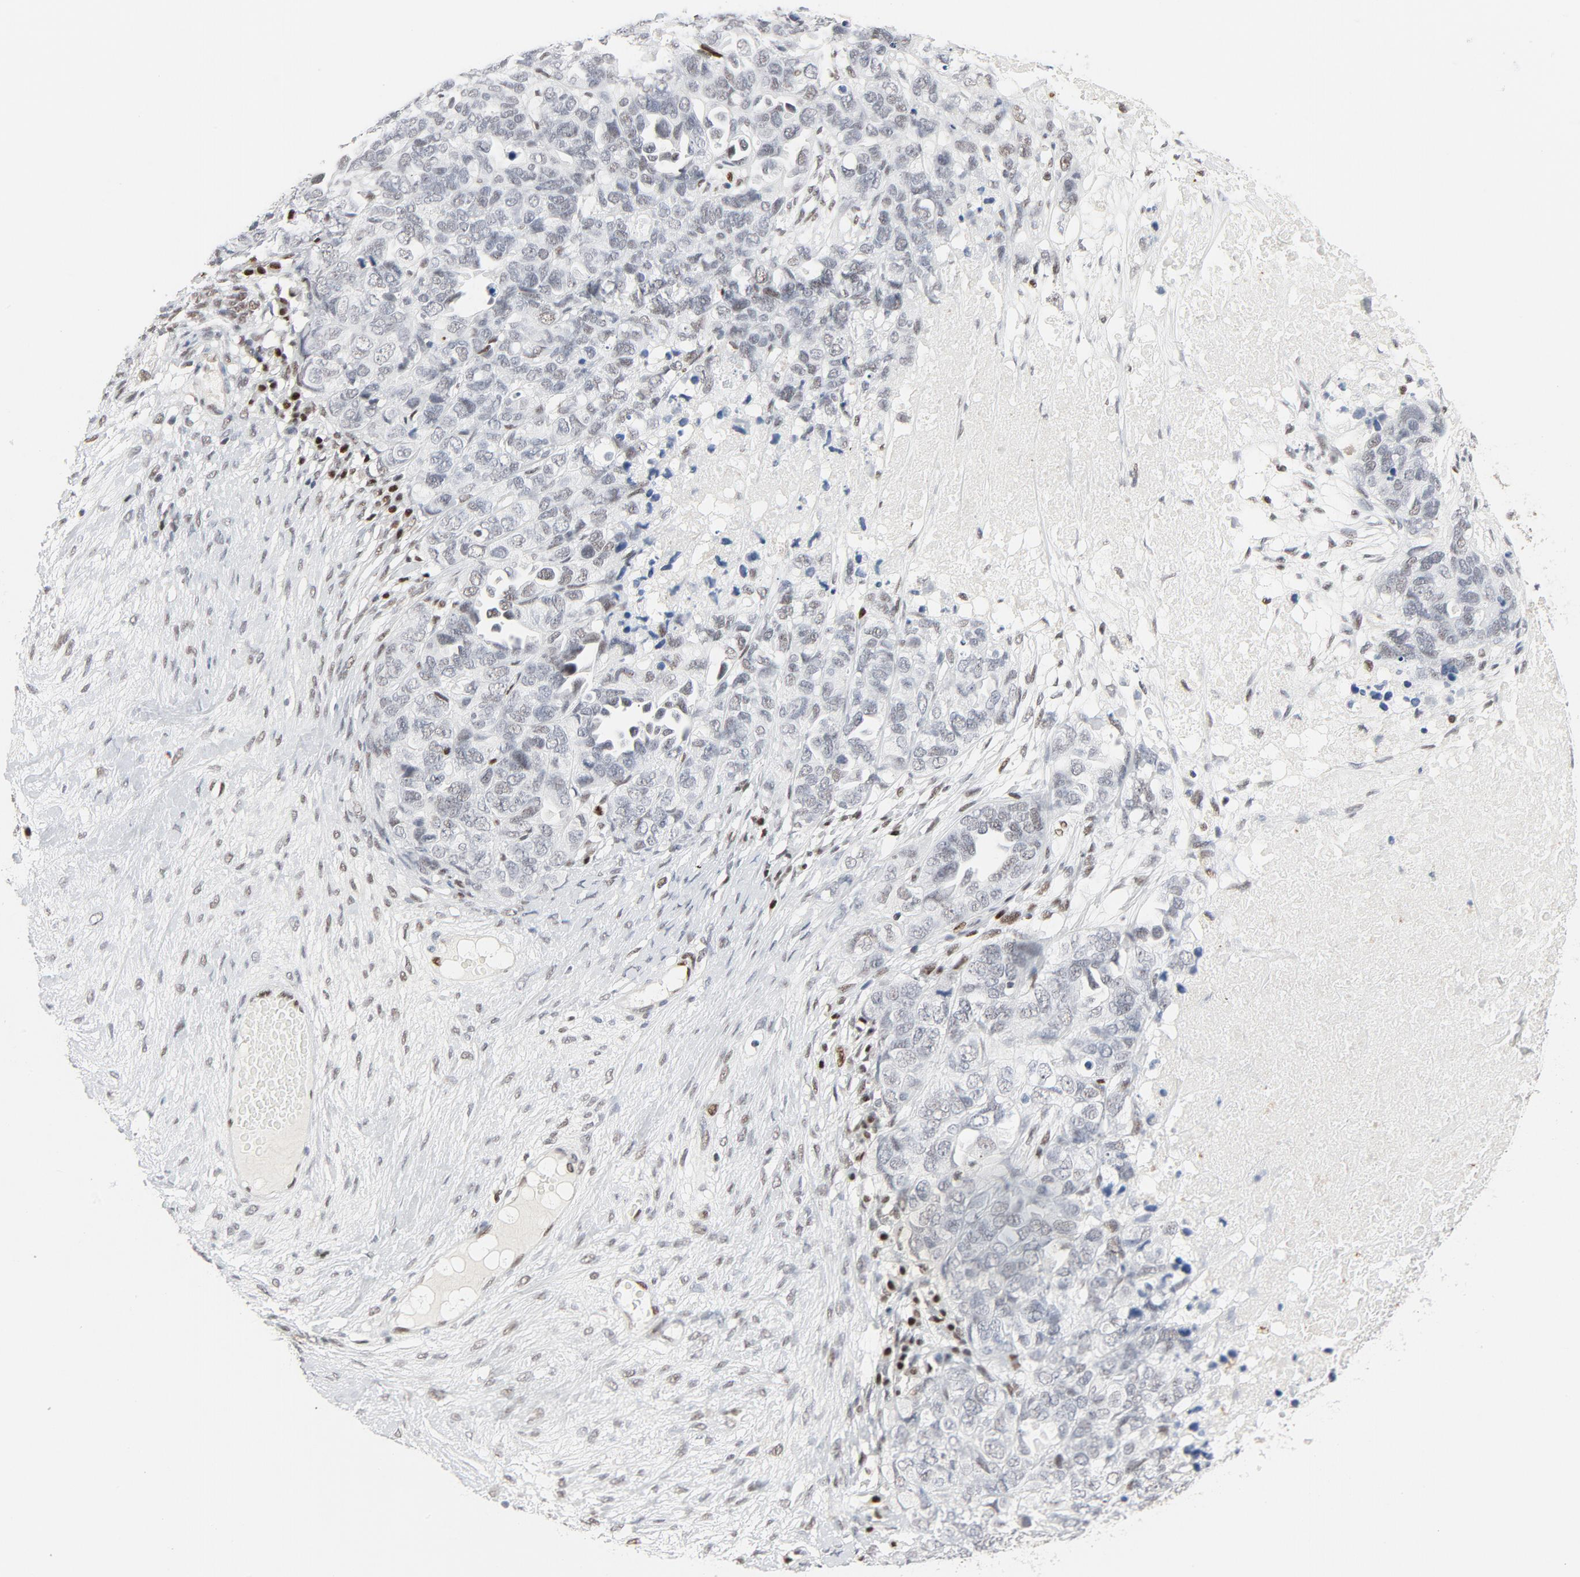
{"staining": {"intensity": "moderate", "quantity": "25%-75%", "location": "nuclear"}, "tissue": "ovarian cancer", "cell_type": "Tumor cells", "image_type": "cancer", "snomed": [{"axis": "morphology", "description": "Cystadenocarcinoma, serous, NOS"}, {"axis": "topography", "description": "Ovary"}], "caption": "Protein staining of ovarian cancer tissue exhibits moderate nuclear positivity in approximately 25%-75% of tumor cells.", "gene": "JMJD6", "patient": {"sex": "female", "age": 82}}